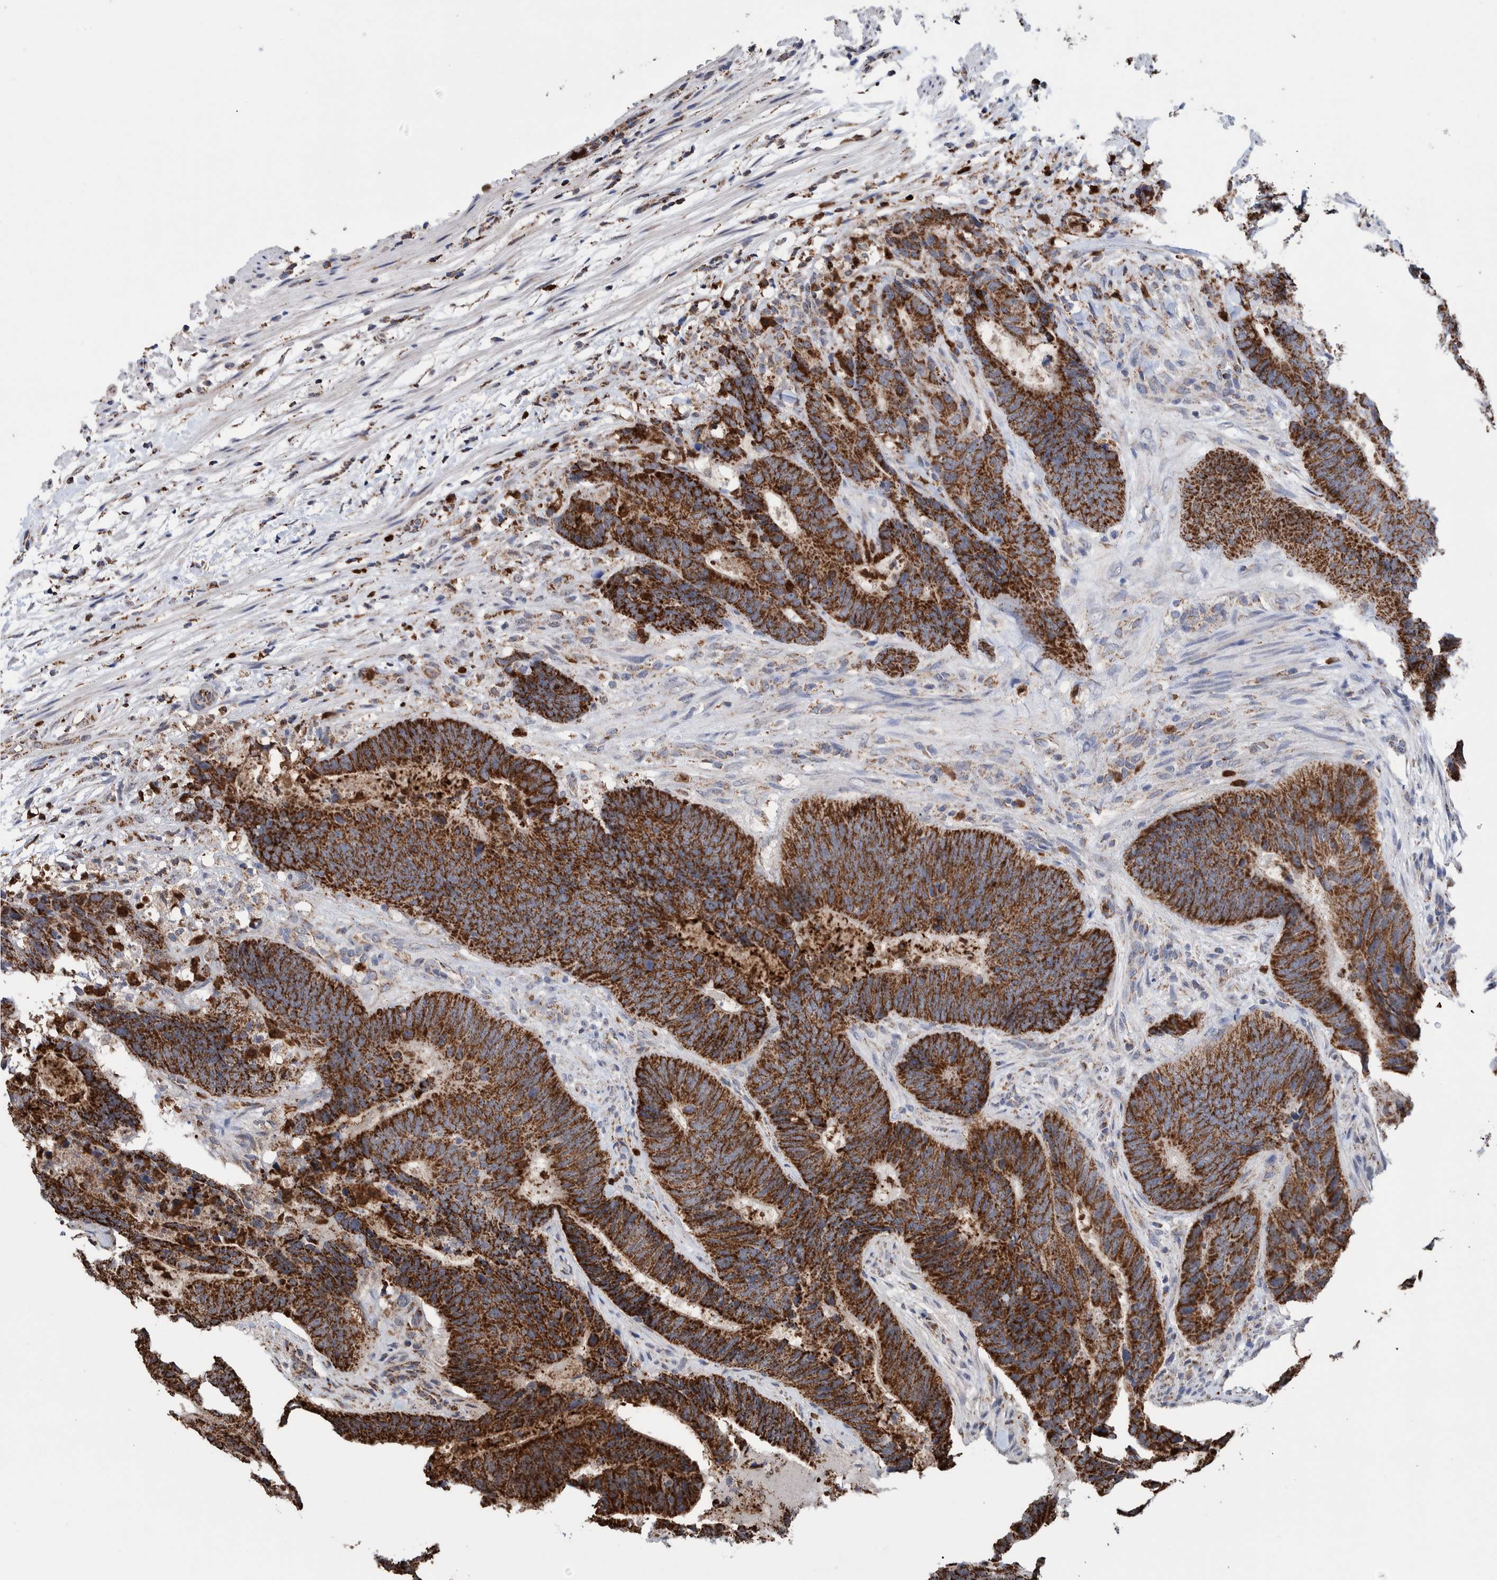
{"staining": {"intensity": "strong", "quantity": ">75%", "location": "cytoplasmic/membranous"}, "tissue": "colorectal cancer", "cell_type": "Tumor cells", "image_type": "cancer", "snomed": [{"axis": "morphology", "description": "Adenocarcinoma, NOS"}, {"axis": "topography", "description": "Colon"}], "caption": "Protein staining of adenocarcinoma (colorectal) tissue demonstrates strong cytoplasmic/membranous expression in about >75% of tumor cells.", "gene": "DECR1", "patient": {"sex": "male", "age": 56}}